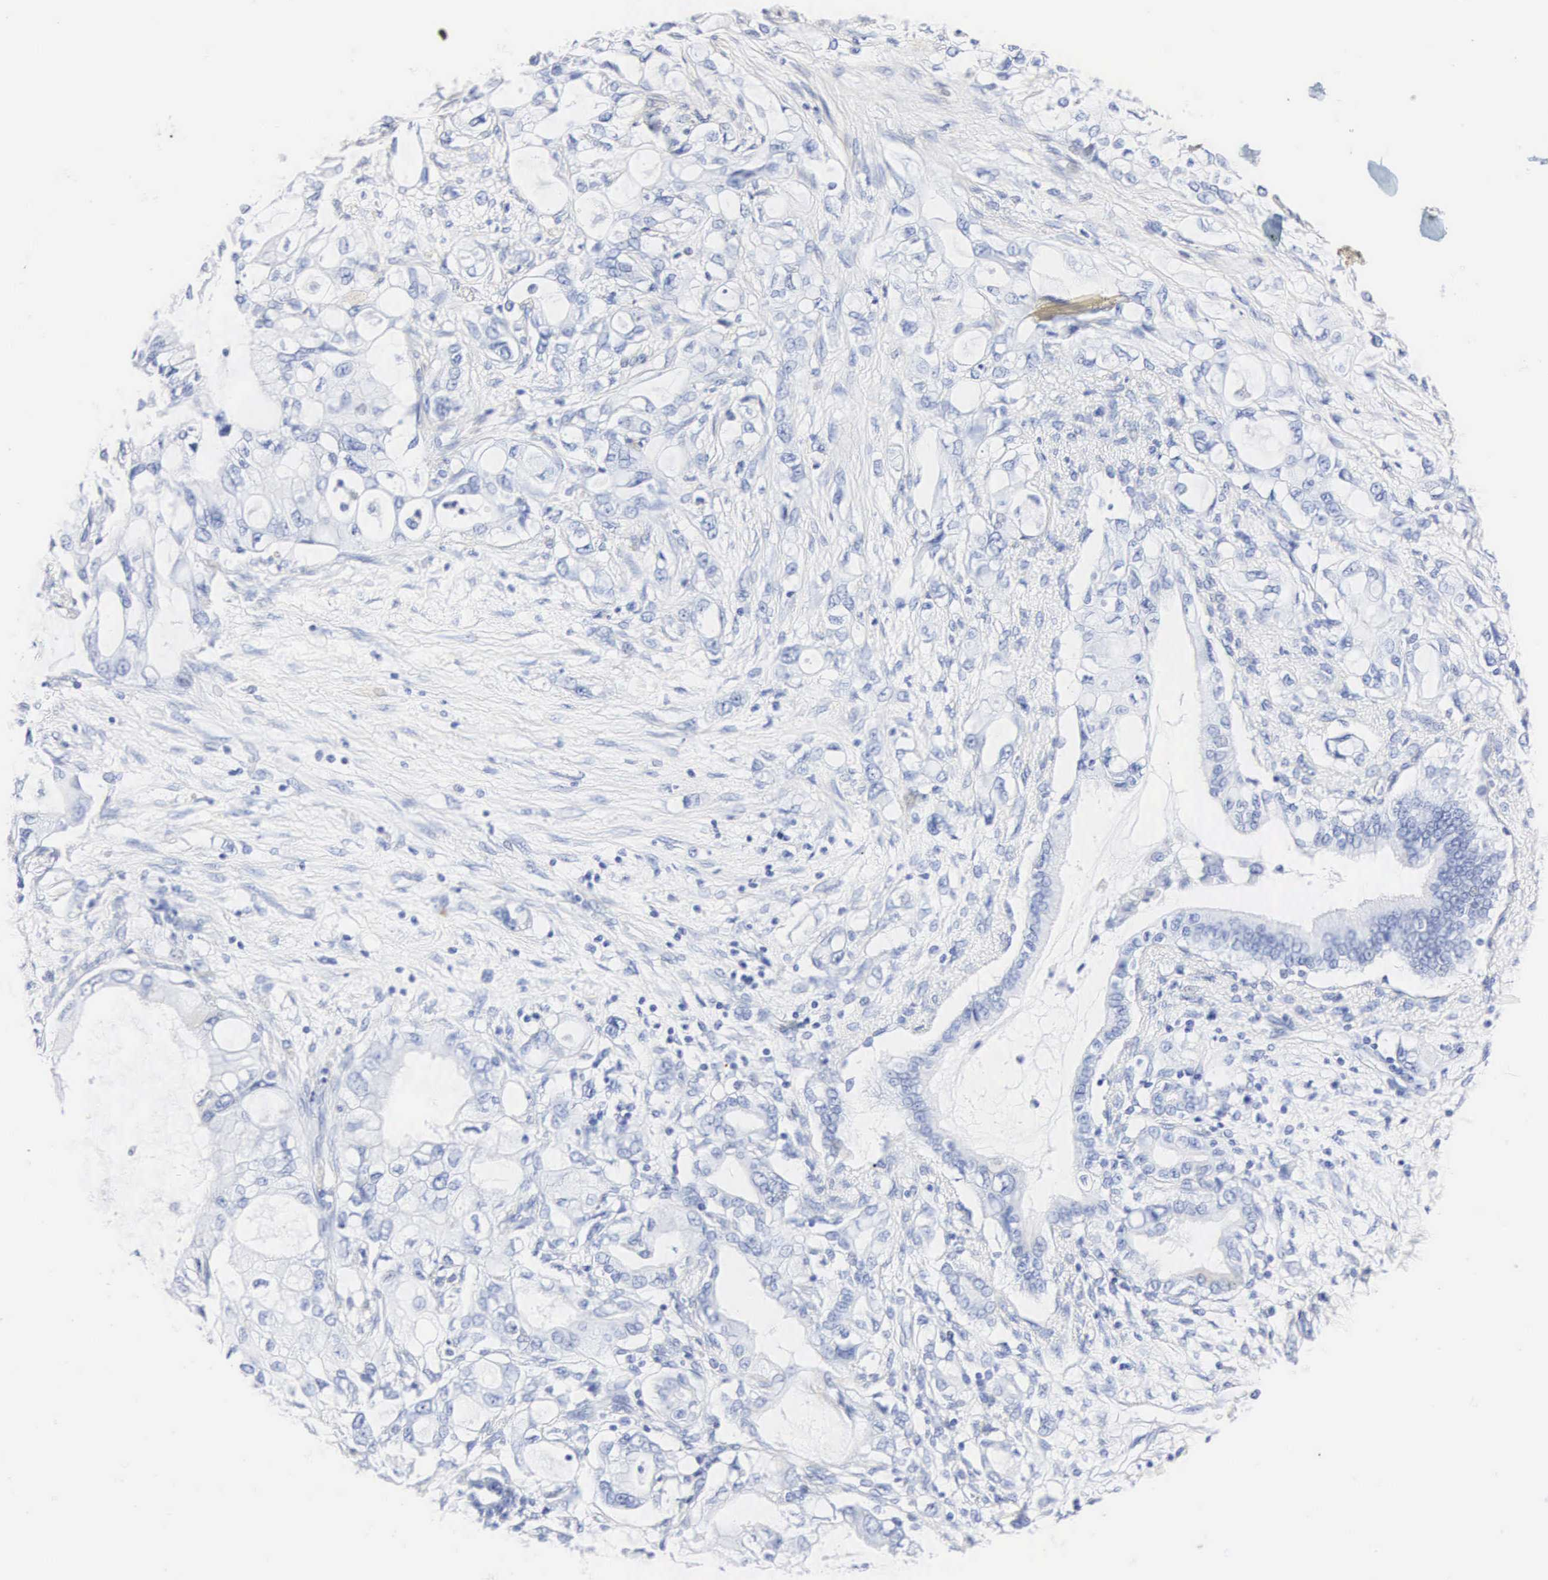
{"staining": {"intensity": "negative", "quantity": "none", "location": "none"}, "tissue": "pancreatic cancer", "cell_type": "Tumor cells", "image_type": "cancer", "snomed": [{"axis": "morphology", "description": "Adenocarcinoma, NOS"}, {"axis": "topography", "description": "Pancreas"}], "caption": "Immunohistochemistry histopathology image of neoplastic tissue: human adenocarcinoma (pancreatic) stained with DAB (3,3'-diaminobenzidine) displays no significant protein expression in tumor cells.", "gene": "ENO2", "patient": {"sex": "female", "age": 70}}